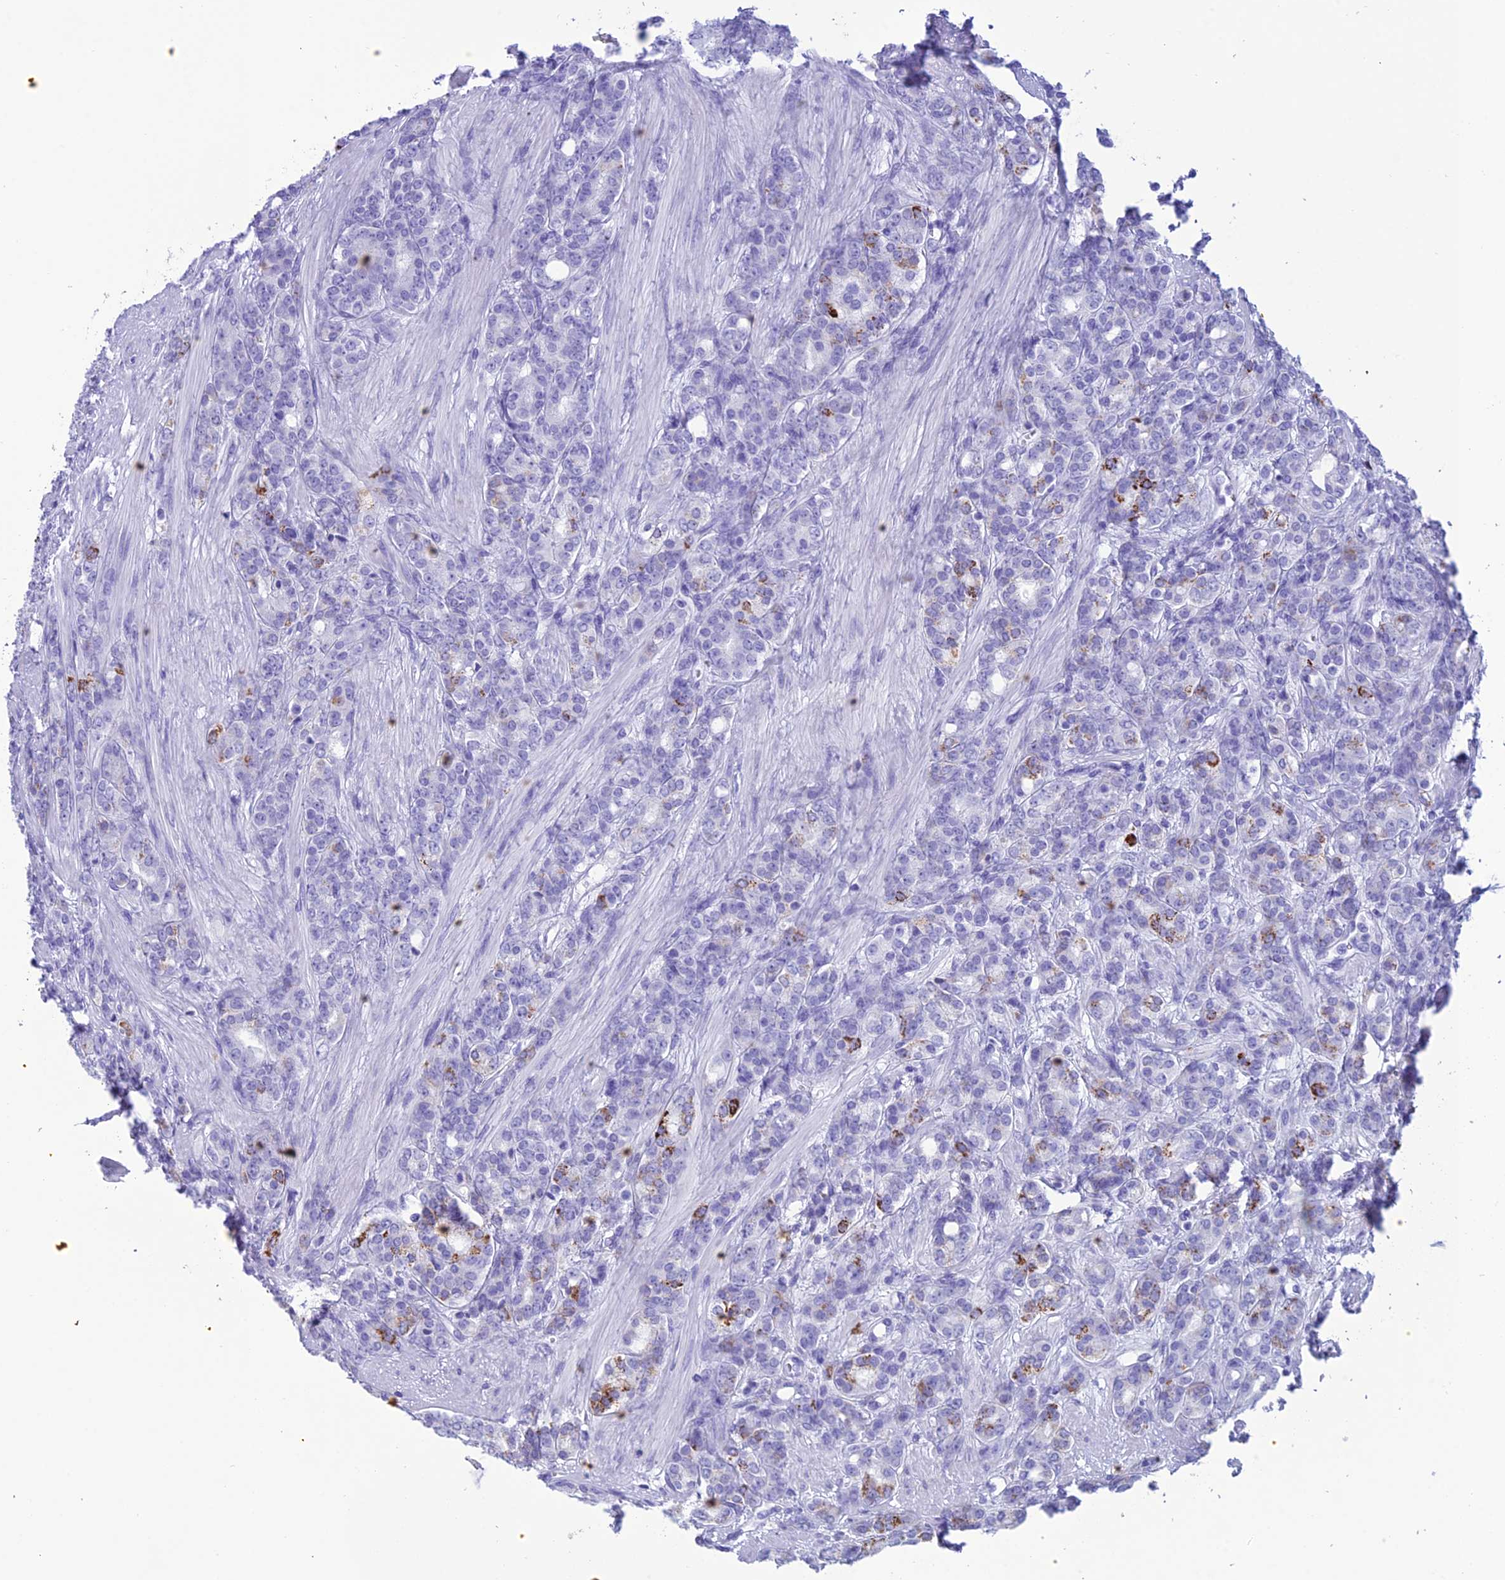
{"staining": {"intensity": "strong", "quantity": "<25%", "location": "cytoplasmic/membranous"}, "tissue": "prostate cancer", "cell_type": "Tumor cells", "image_type": "cancer", "snomed": [{"axis": "morphology", "description": "Adenocarcinoma, High grade"}, {"axis": "topography", "description": "Prostate"}], "caption": "Immunohistochemistry image of prostate cancer stained for a protein (brown), which exhibits medium levels of strong cytoplasmic/membranous expression in approximately <25% of tumor cells.", "gene": "TRAM1L1", "patient": {"sex": "male", "age": 62}}